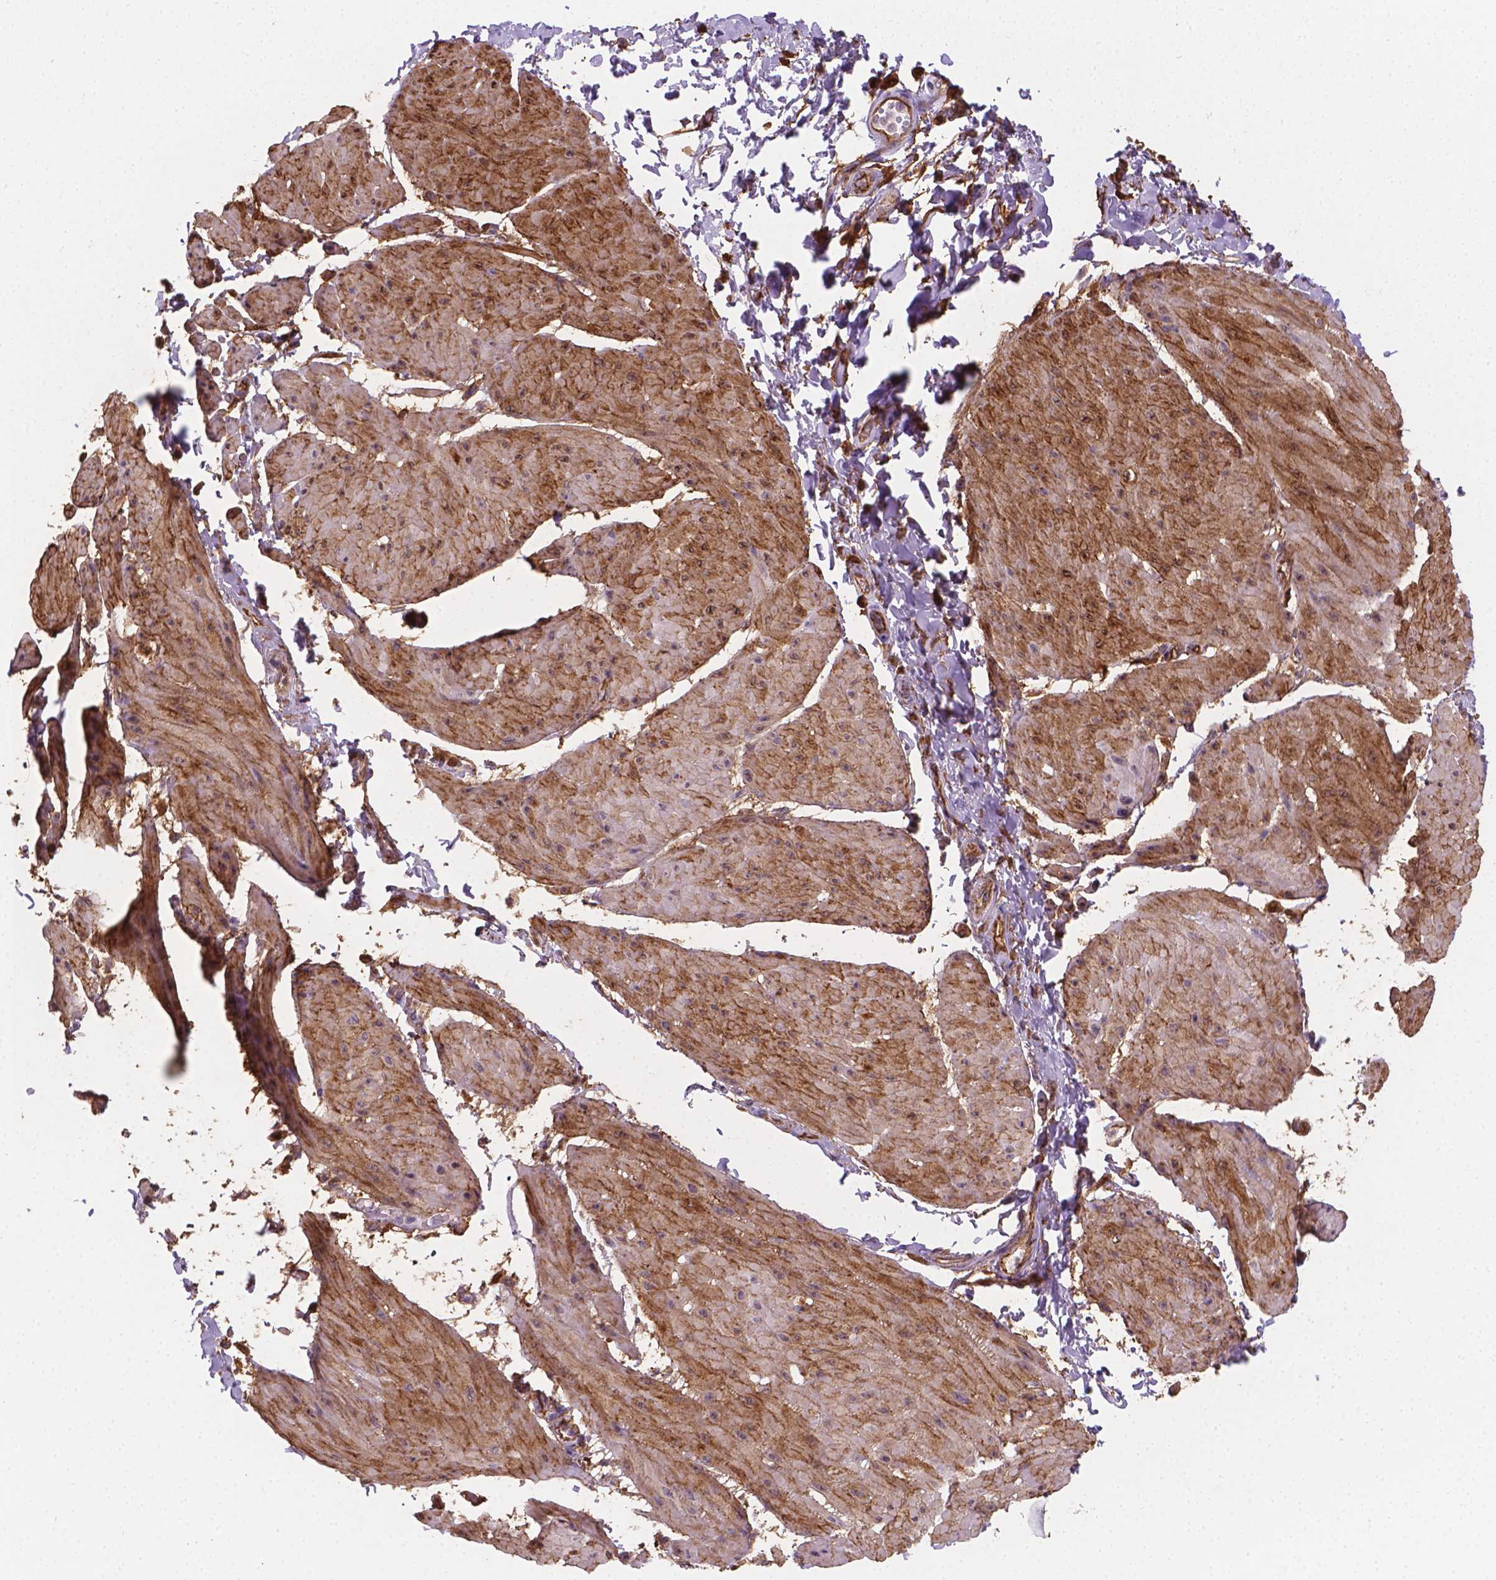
{"staining": {"intensity": "strong", "quantity": "<25%", "location": "nuclear"}, "tissue": "adipose tissue", "cell_type": "Adipocytes", "image_type": "normal", "snomed": [{"axis": "morphology", "description": "Normal tissue, NOS"}, {"axis": "topography", "description": "Urinary bladder"}, {"axis": "topography", "description": "Peripheral nerve tissue"}], "caption": "Immunohistochemical staining of benign human adipose tissue shows strong nuclear protein staining in approximately <25% of adipocytes.", "gene": "TCAF1", "patient": {"sex": "female", "age": 60}}